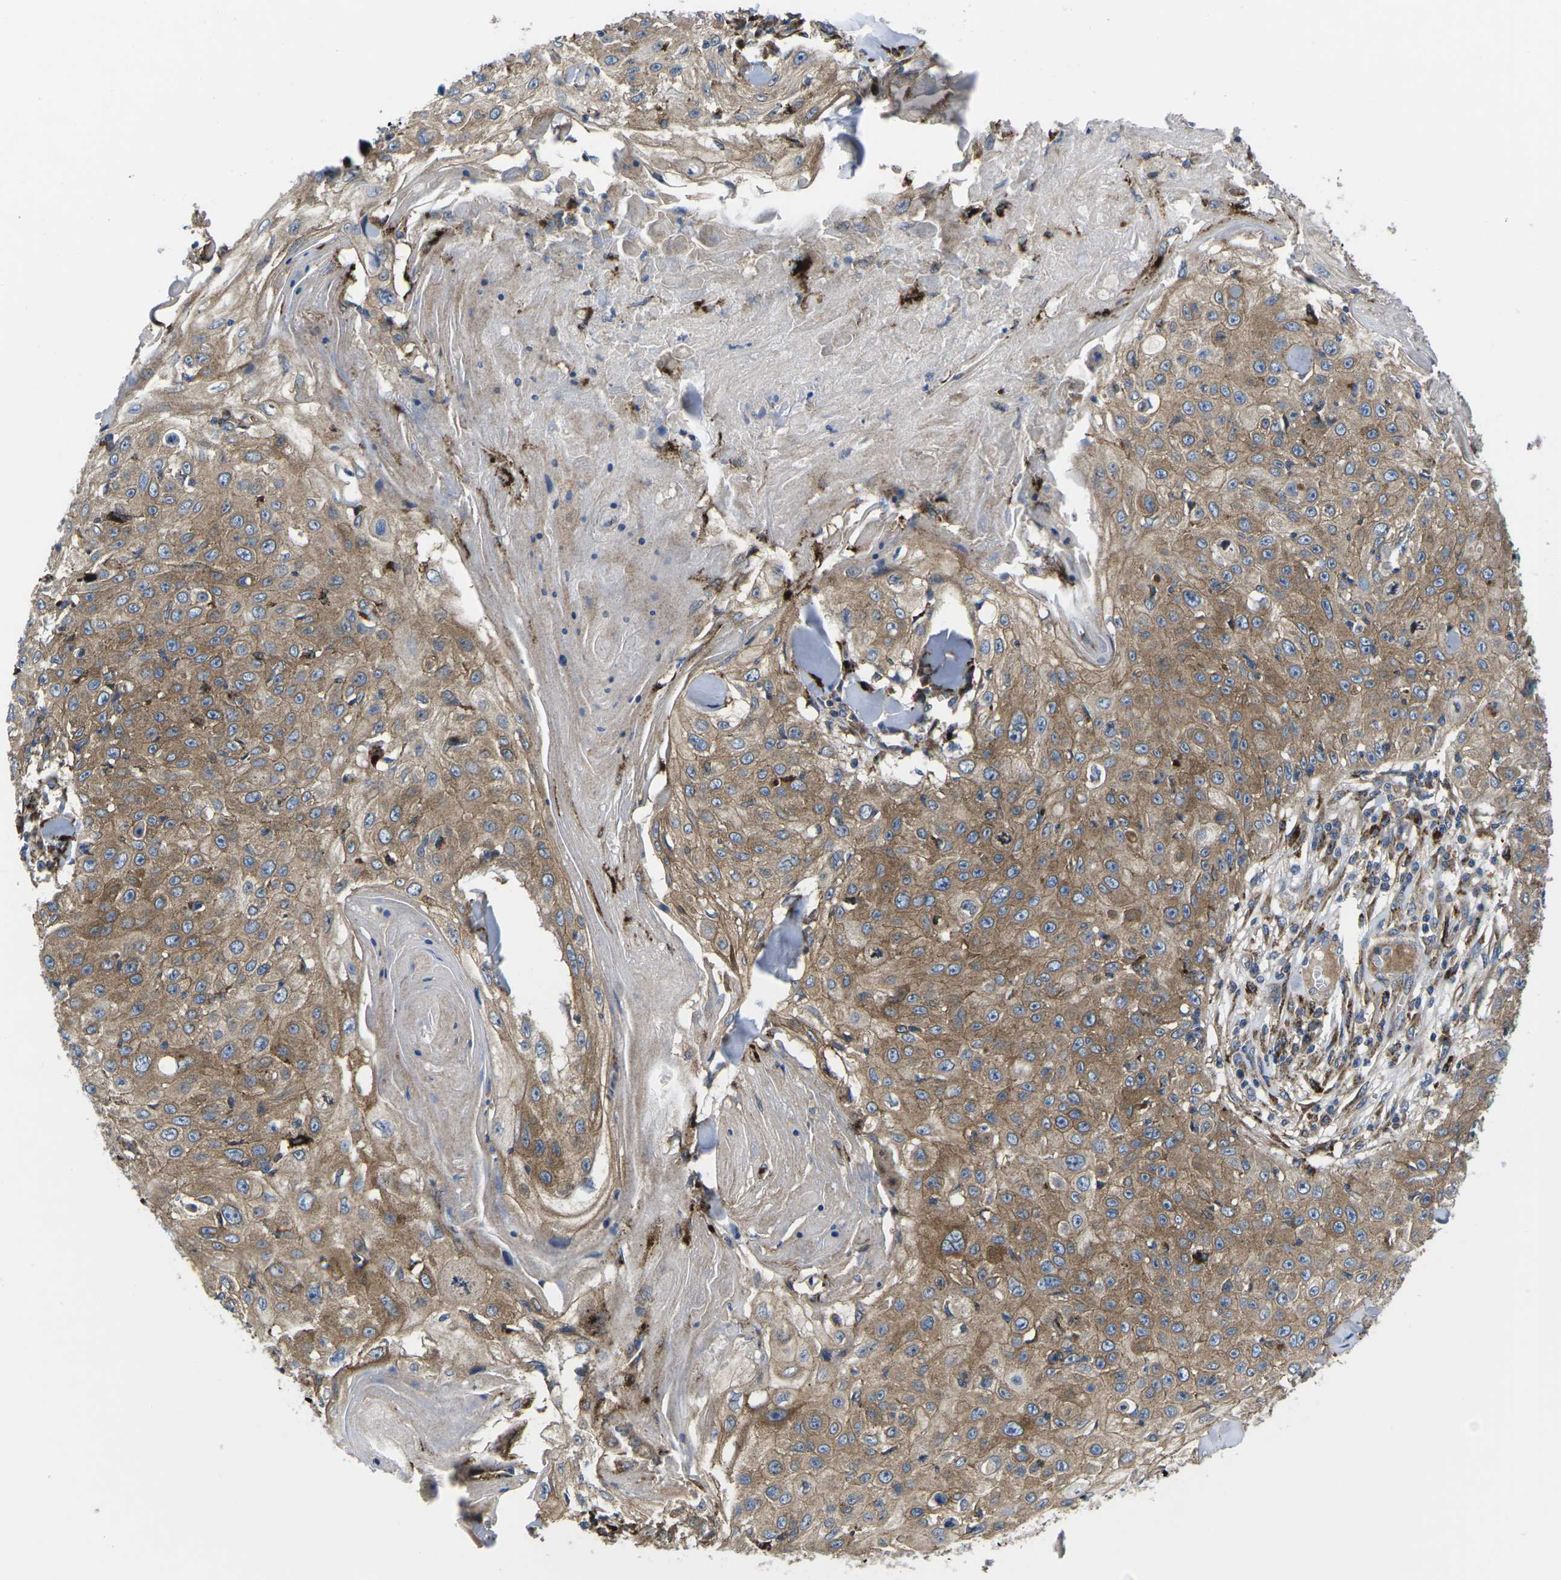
{"staining": {"intensity": "moderate", "quantity": ">75%", "location": "cytoplasmic/membranous"}, "tissue": "skin cancer", "cell_type": "Tumor cells", "image_type": "cancer", "snomed": [{"axis": "morphology", "description": "Squamous cell carcinoma, NOS"}, {"axis": "topography", "description": "Skin"}], "caption": "A photomicrograph of human skin cancer stained for a protein displays moderate cytoplasmic/membranous brown staining in tumor cells. (DAB = brown stain, brightfield microscopy at high magnification).", "gene": "DLG1", "patient": {"sex": "male", "age": 86}}